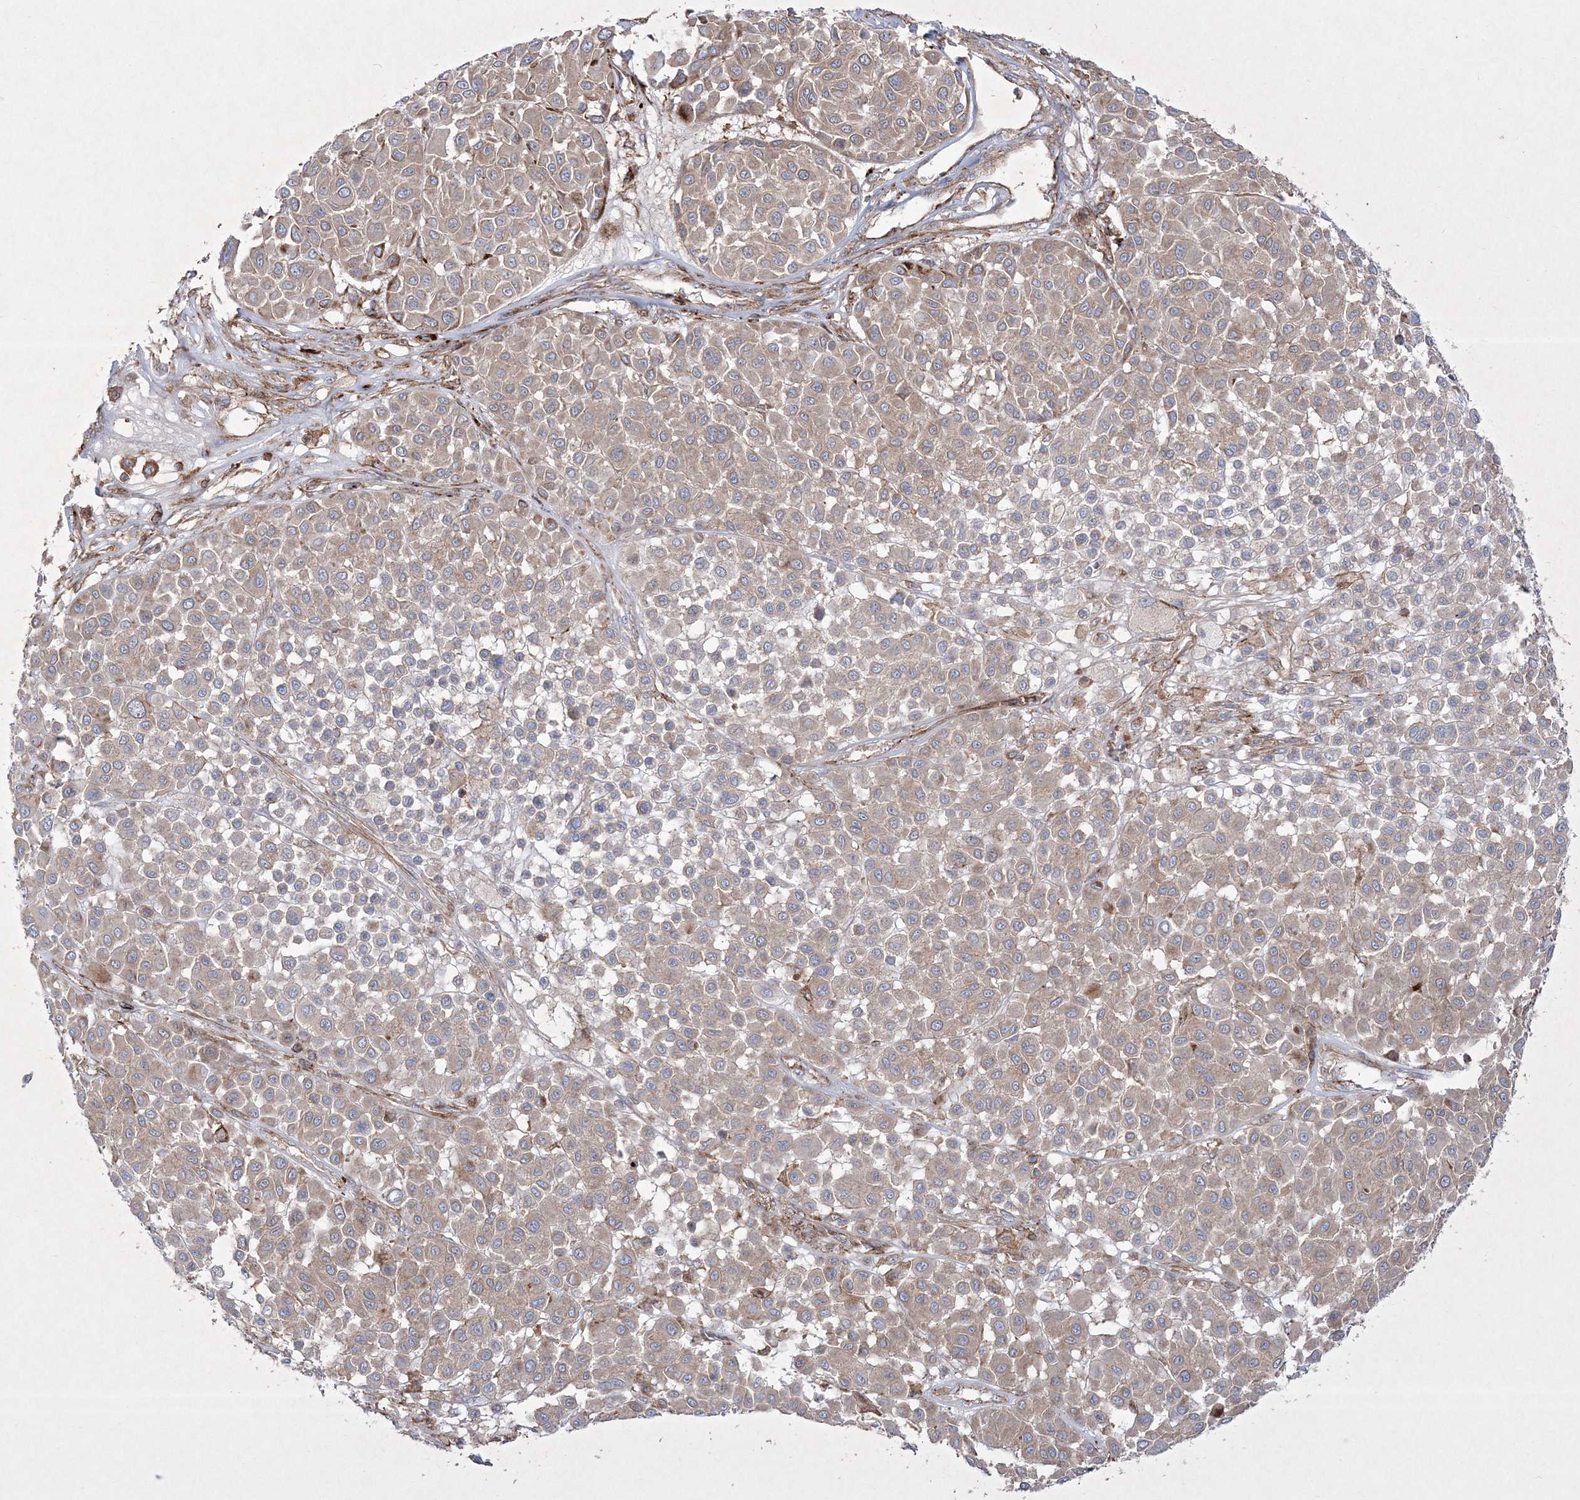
{"staining": {"intensity": "weak", "quantity": ">75%", "location": "cytoplasmic/membranous"}, "tissue": "melanoma", "cell_type": "Tumor cells", "image_type": "cancer", "snomed": [{"axis": "morphology", "description": "Malignant melanoma, Metastatic site"}, {"axis": "topography", "description": "Soft tissue"}], "caption": "Melanoma stained with a brown dye reveals weak cytoplasmic/membranous positive expression in about >75% of tumor cells.", "gene": "RICTOR", "patient": {"sex": "male", "age": 41}}